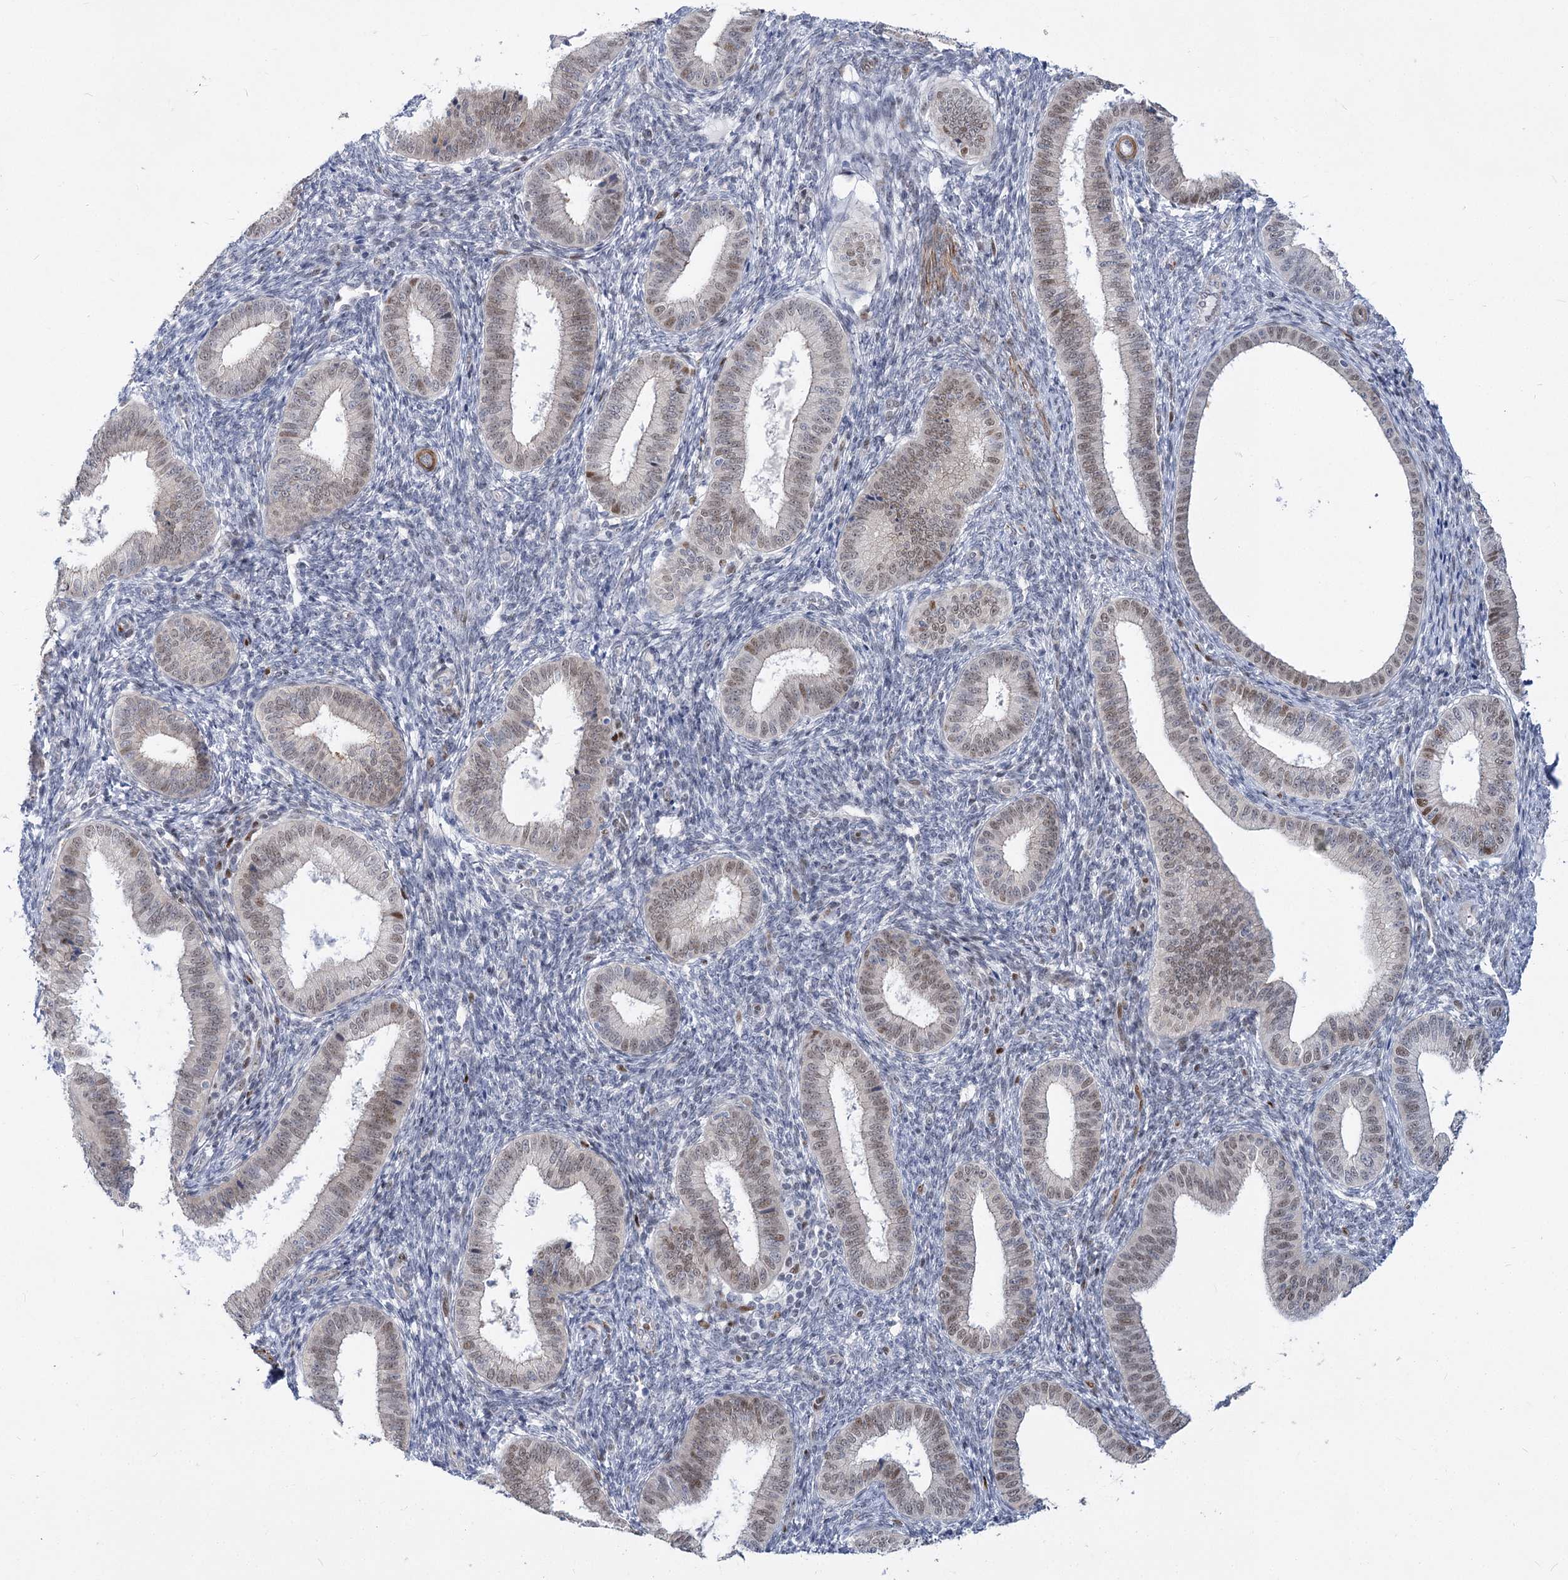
{"staining": {"intensity": "negative", "quantity": "none", "location": "none"}, "tissue": "endometrium", "cell_type": "Cells in endometrial stroma", "image_type": "normal", "snomed": [{"axis": "morphology", "description": "Normal tissue, NOS"}, {"axis": "topography", "description": "Endometrium"}], "caption": "Human endometrium stained for a protein using immunohistochemistry demonstrates no expression in cells in endometrial stroma.", "gene": "ARSI", "patient": {"sex": "female", "age": 39}}